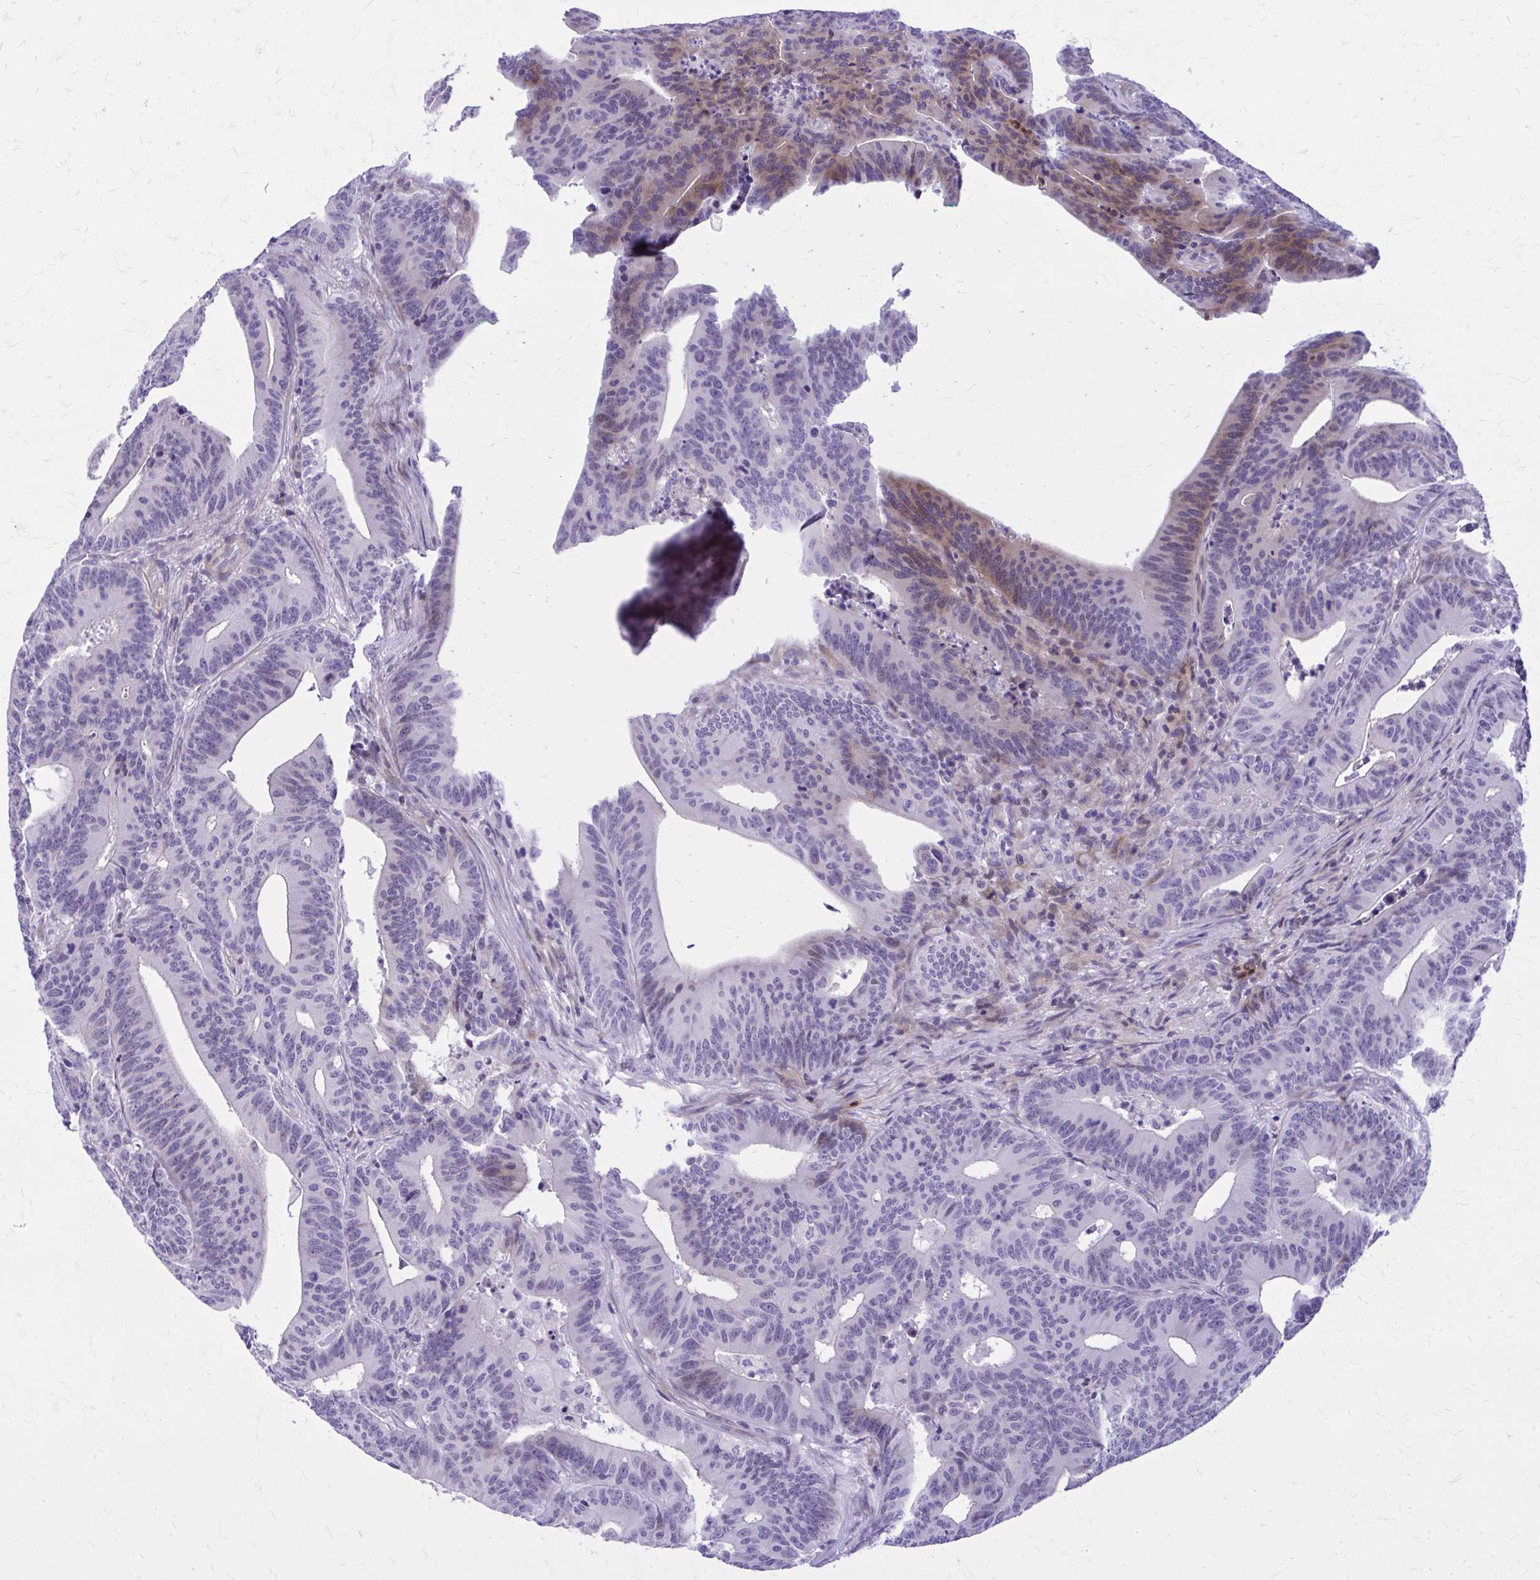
{"staining": {"intensity": "moderate", "quantity": "<25%", "location": "cytoplasmic/membranous"}, "tissue": "colorectal cancer", "cell_type": "Tumor cells", "image_type": "cancer", "snomed": [{"axis": "morphology", "description": "Adenocarcinoma, NOS"}, {"axis": "topography", "description": "Colon"}], "caption": "Immunohistochemistry (IHC) photomicrograph of human colorectal adenocarcinoma stained for a protein (brown), which reveals low levels of moderate cytoplasmic/membranous expression in about <25% of tumor cells.", "gene": "ADAMTSL1", "patient": {"sex": "female", "age": 78}}